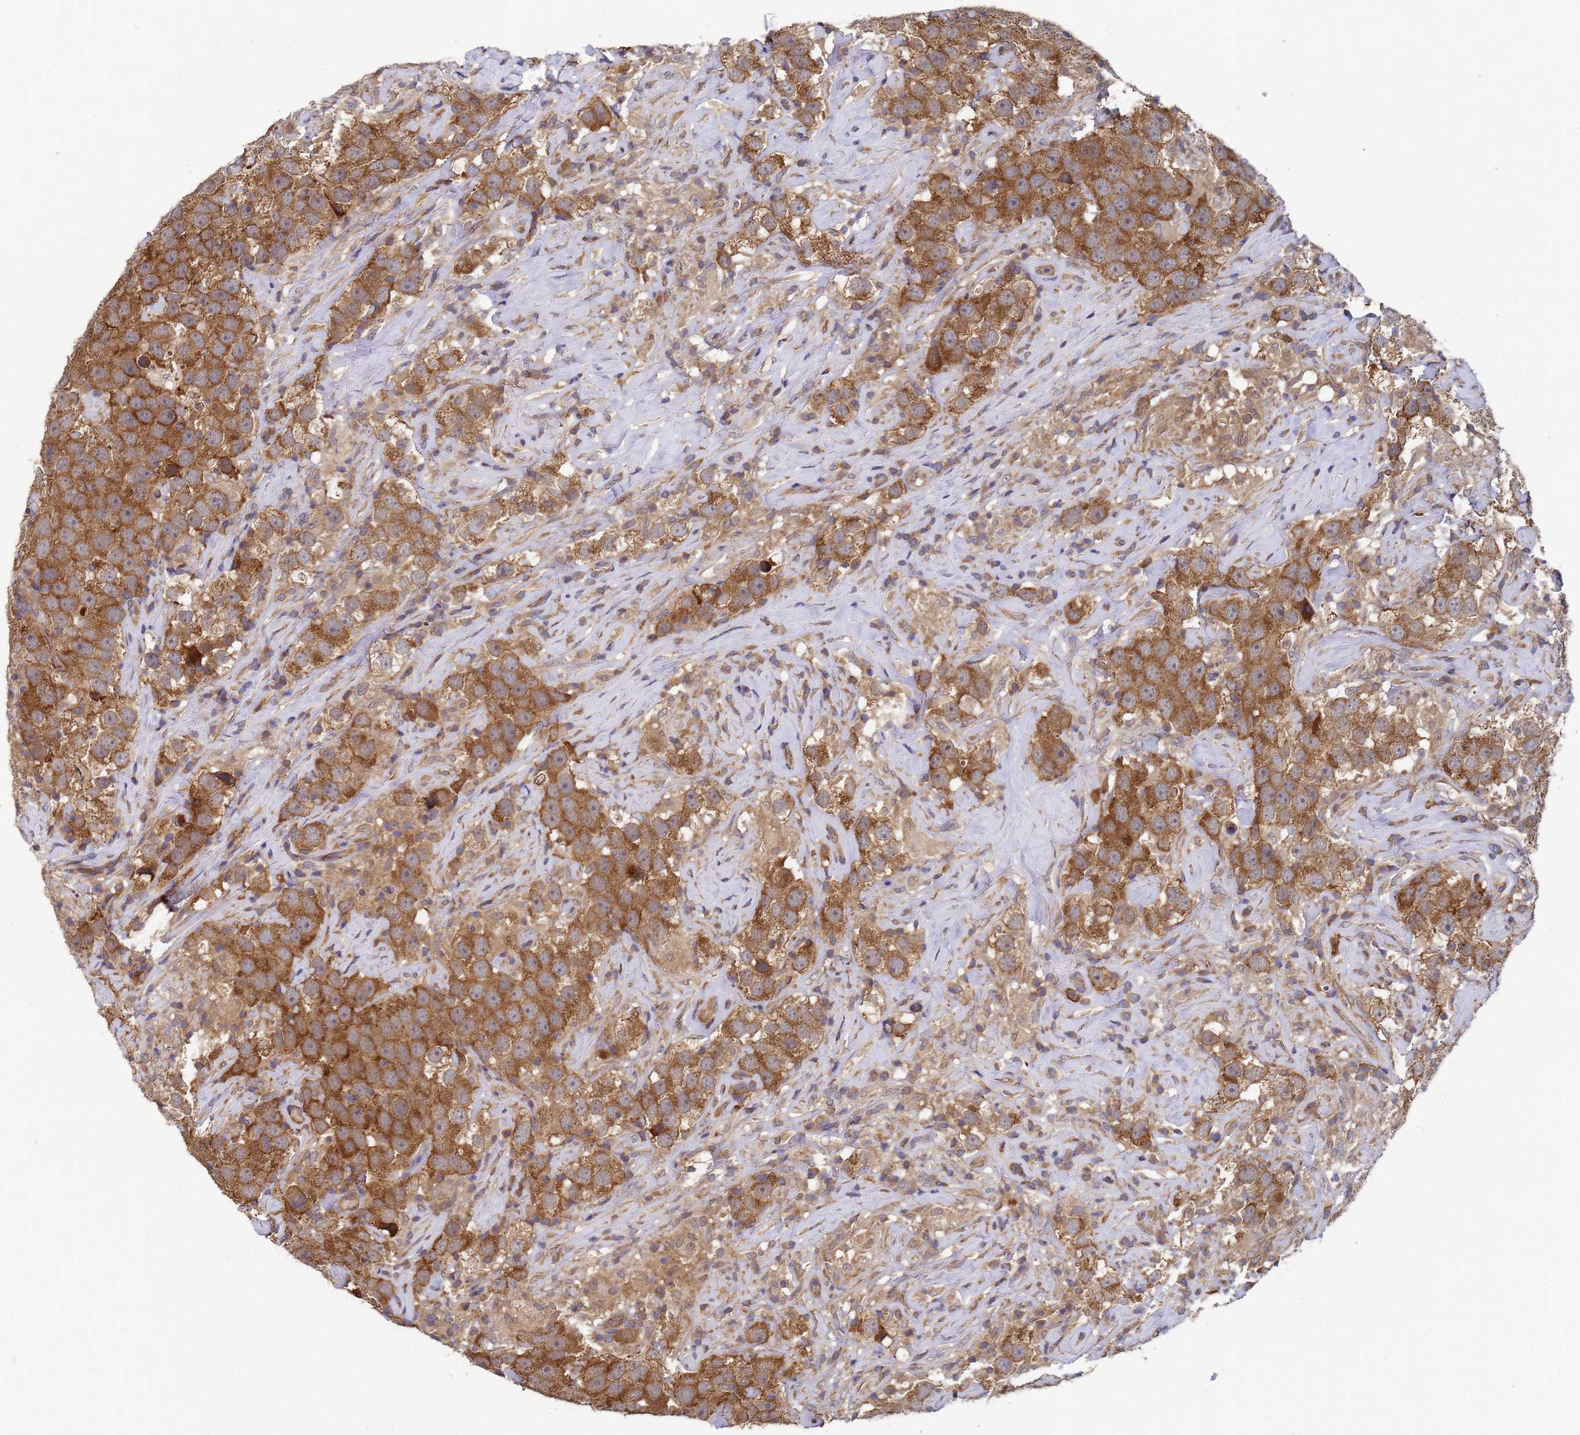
{"staining": {"intensity": "strong", "quantity": ">75%", "location": "cytoplasmic/membranous"}, "tissue": "testis cancer", "cell_type": "Tumor cells", "image_type": "cancer", "snomed": [{"axis": "morphology", "description": "Seminoma, NOS"}, {"axis": "topography", "description": "Testis"}], "caption": "Testis cancer (seminoma) tissue exhibits strong cytoplasmic/membranous staining in about >75% of tumor cells", "gene": "ALS2CL", "patient": {"sex": "male", "age": 49}}